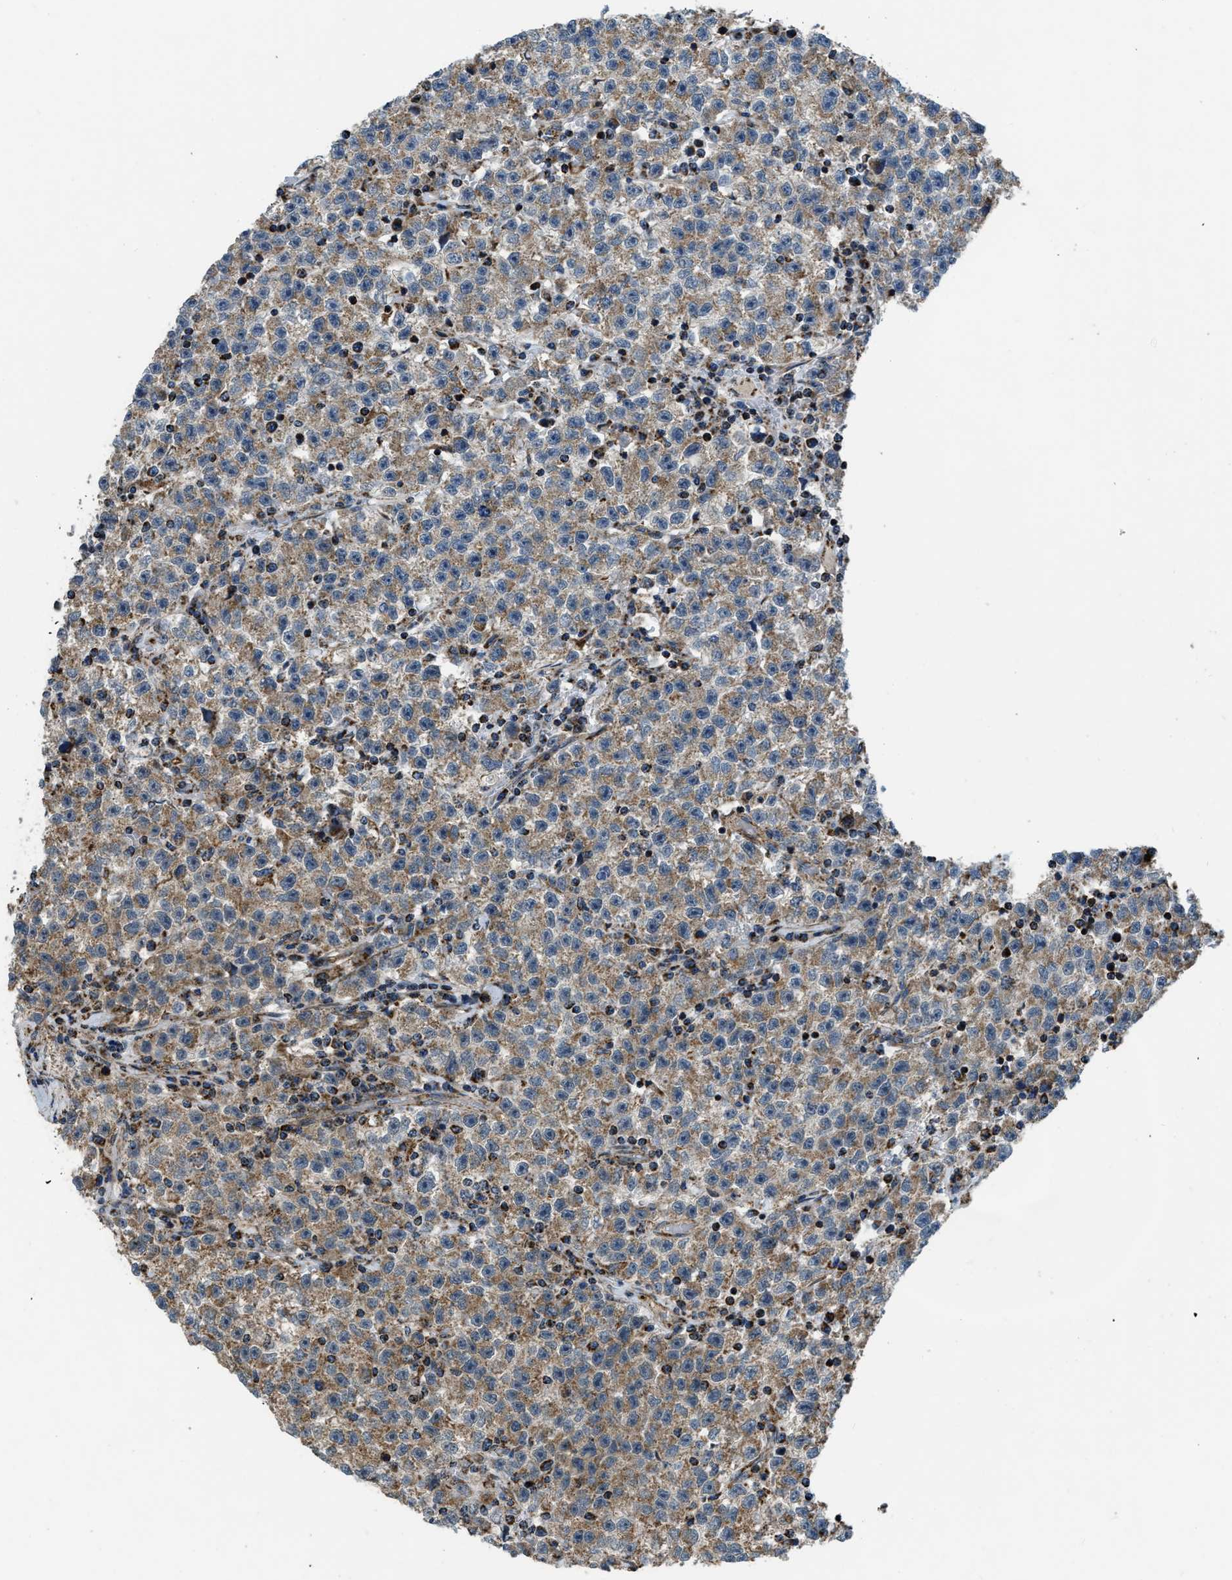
{"staining": {"intensity": "moderate", "quantity": ">75%", "location": "cytoplasmic/membranous"}, "tissue": "testis cancer", "cell_type": "Tumor cells", "image_type": "cancer", "snomed": [{"axis": "morphology", "description": "Seminoma, NOS"}, {"axis": "topography", "description": "Testis"}], "caption": "Brown immunohistochemical staining in testis seminoma exhibits moderate cytoplasmic/membranous positivity in approximately >75% of tumor cells. (Stains: DAB (3,3'-diaminobenzidine) in brown, nuclei in blue, Microscopy: brightfield microscopy at high magnification).", "gene": "GSDME", "patient": {"sex": "male", "age": 22}}